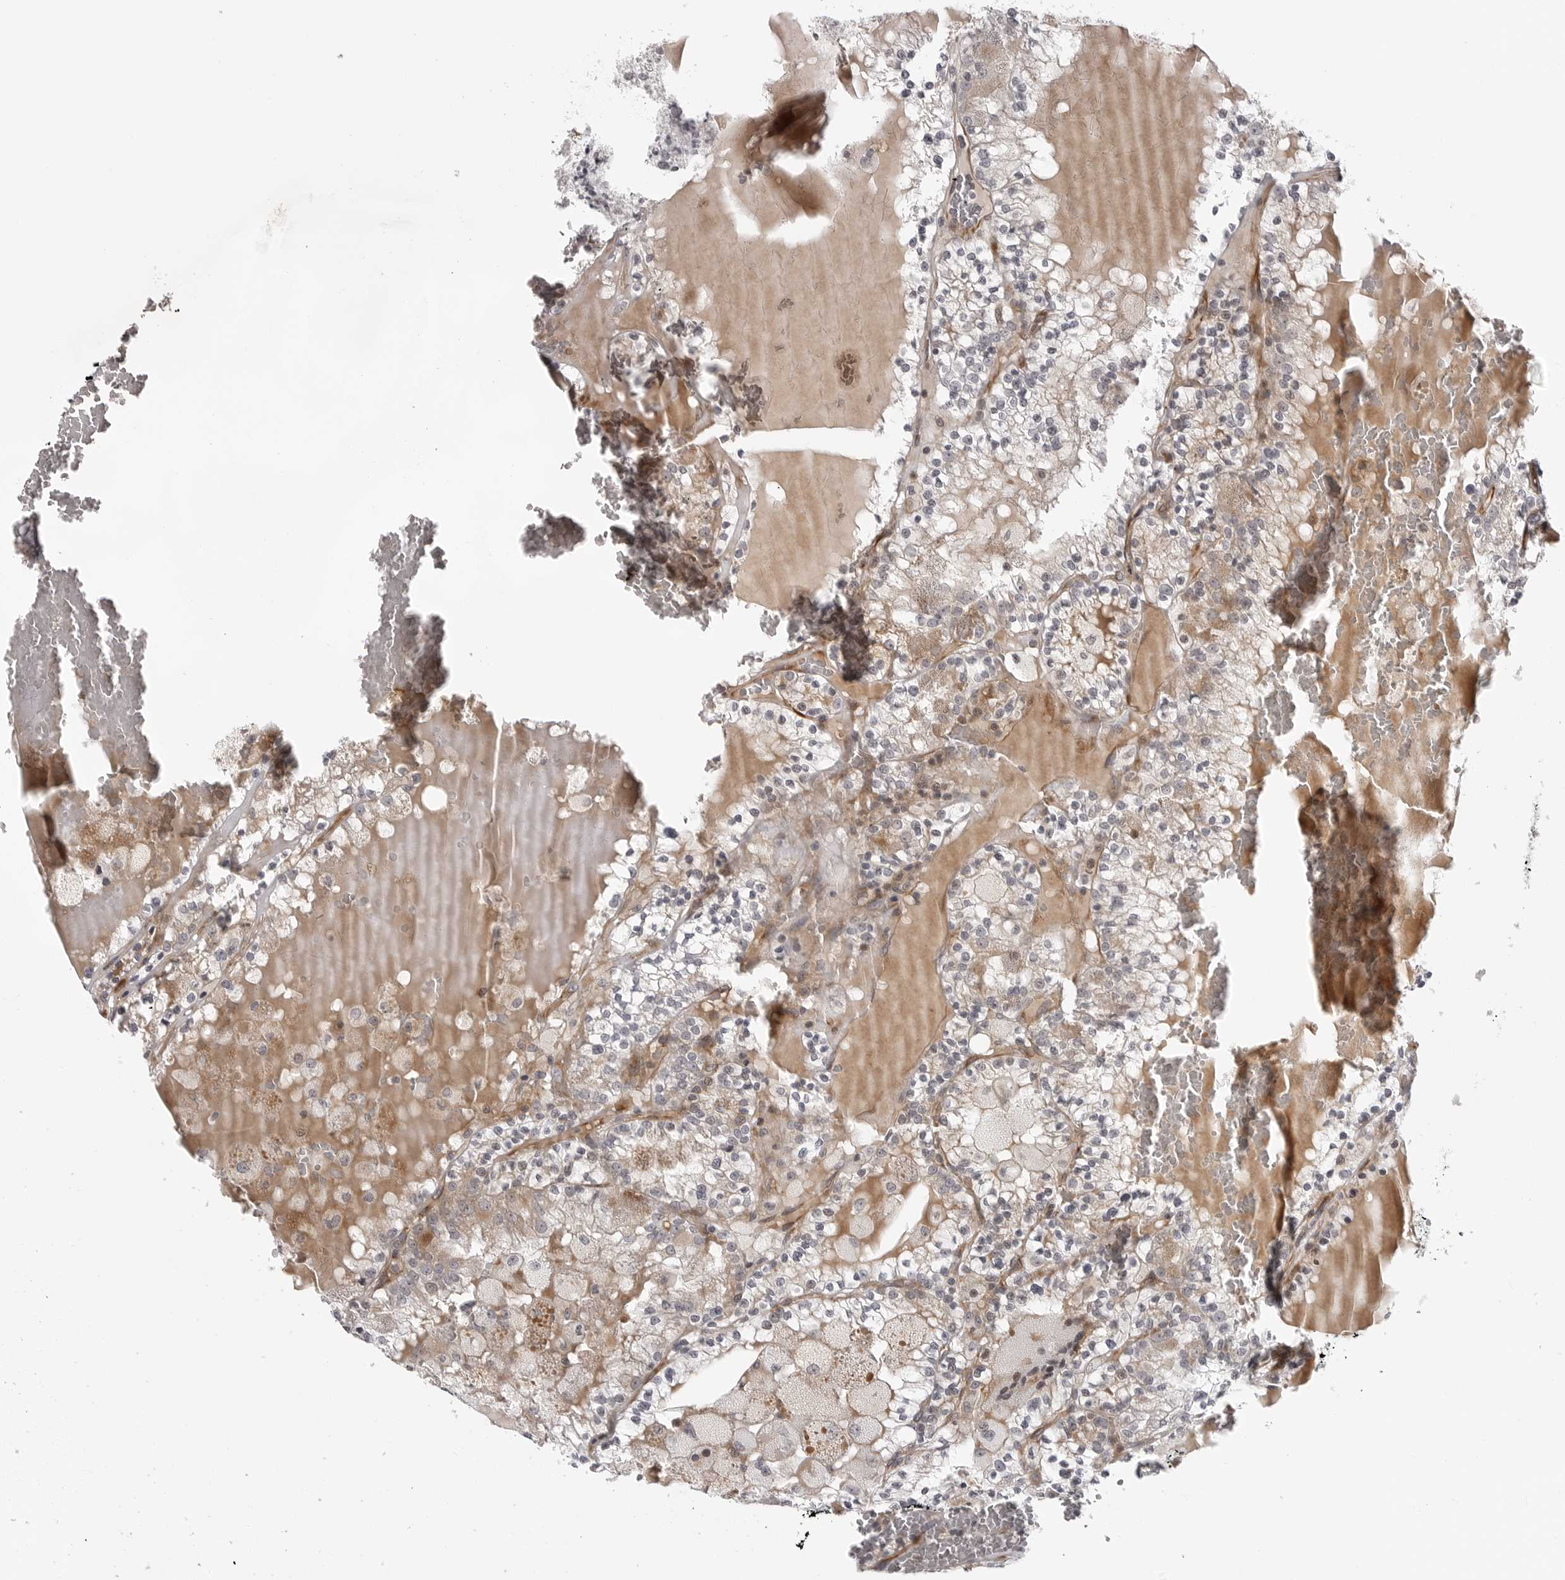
{"staining": {"intensity": "weak", "quantity": "<25%", "location": "cytoplasmic/membranous"}, "tissue": "renal cancer", "cell_type": "Tumor cells", "image_type": "cancer", "snomed": [{"axis": "morphology", "description": "Adenocarcinoma, NOS"}, {"axis": "topography", "description": "Kidney"}], "caption": "DAB (3,3'-diaminobenzidine) immunohistochemical staining of human renal adenocarcinoma exhibits no significant staining in tumor cells.", "gene": "CD300LD", "patient": {"sex": "female", "age": 56}}